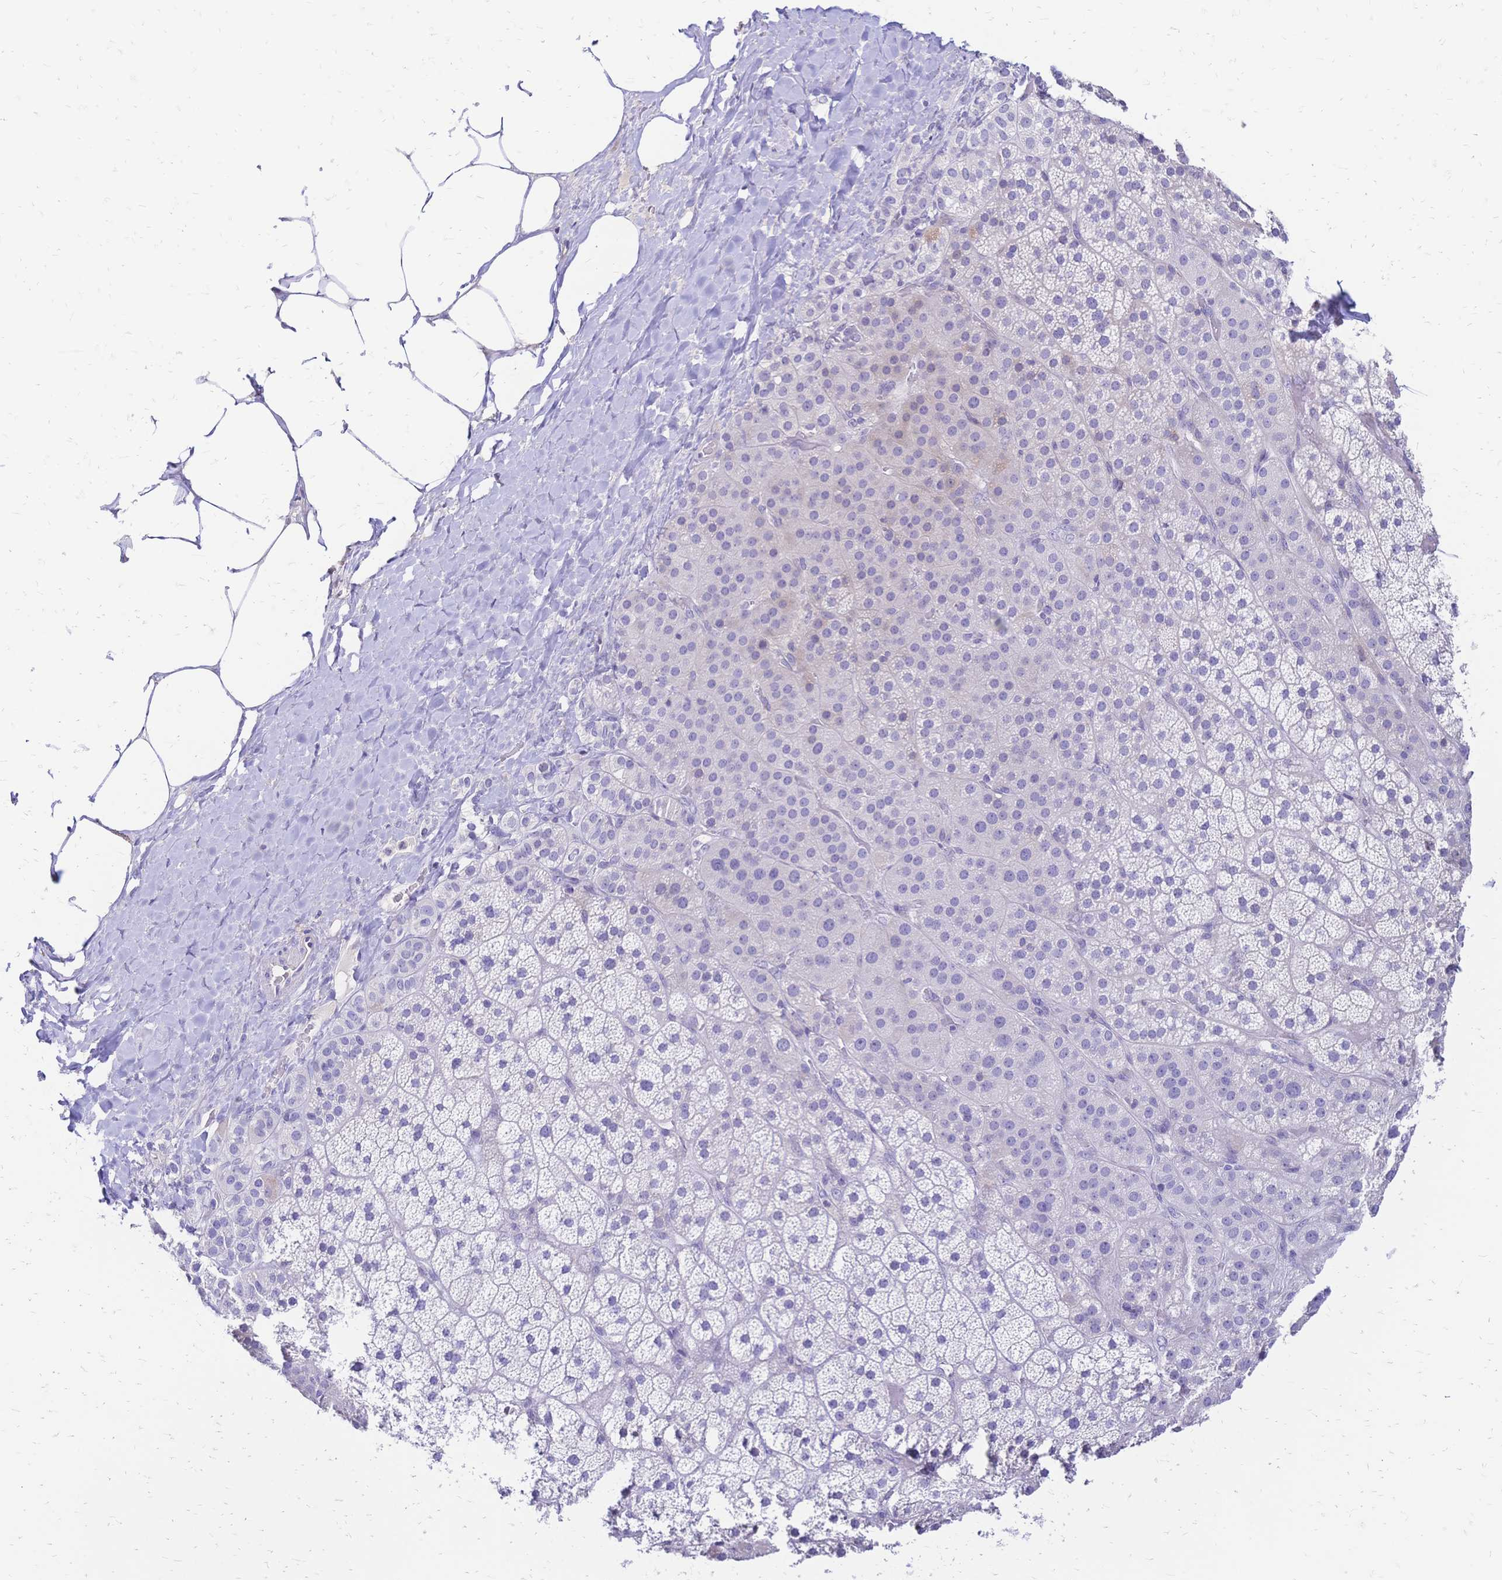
{"staining": {"intensity": "negative", "quantity": "none", "location": "none"}, "tissue": "adrenal gland", "cell_type": "Glandular cells", "image_type": "normal", "snomed": [{"axis": "morphology", "description": "Normal tissue, NOS"}, {"axis": "topography", "description": "Adrenal gland"}], "caption": "Micrograph shows no protein staining in glandular cells of benign adrenal gland. (IHC, brightfield microscopy, high magnification).", "gene": "IL2RA", "patient": {"sex": "male", "age": 57}}